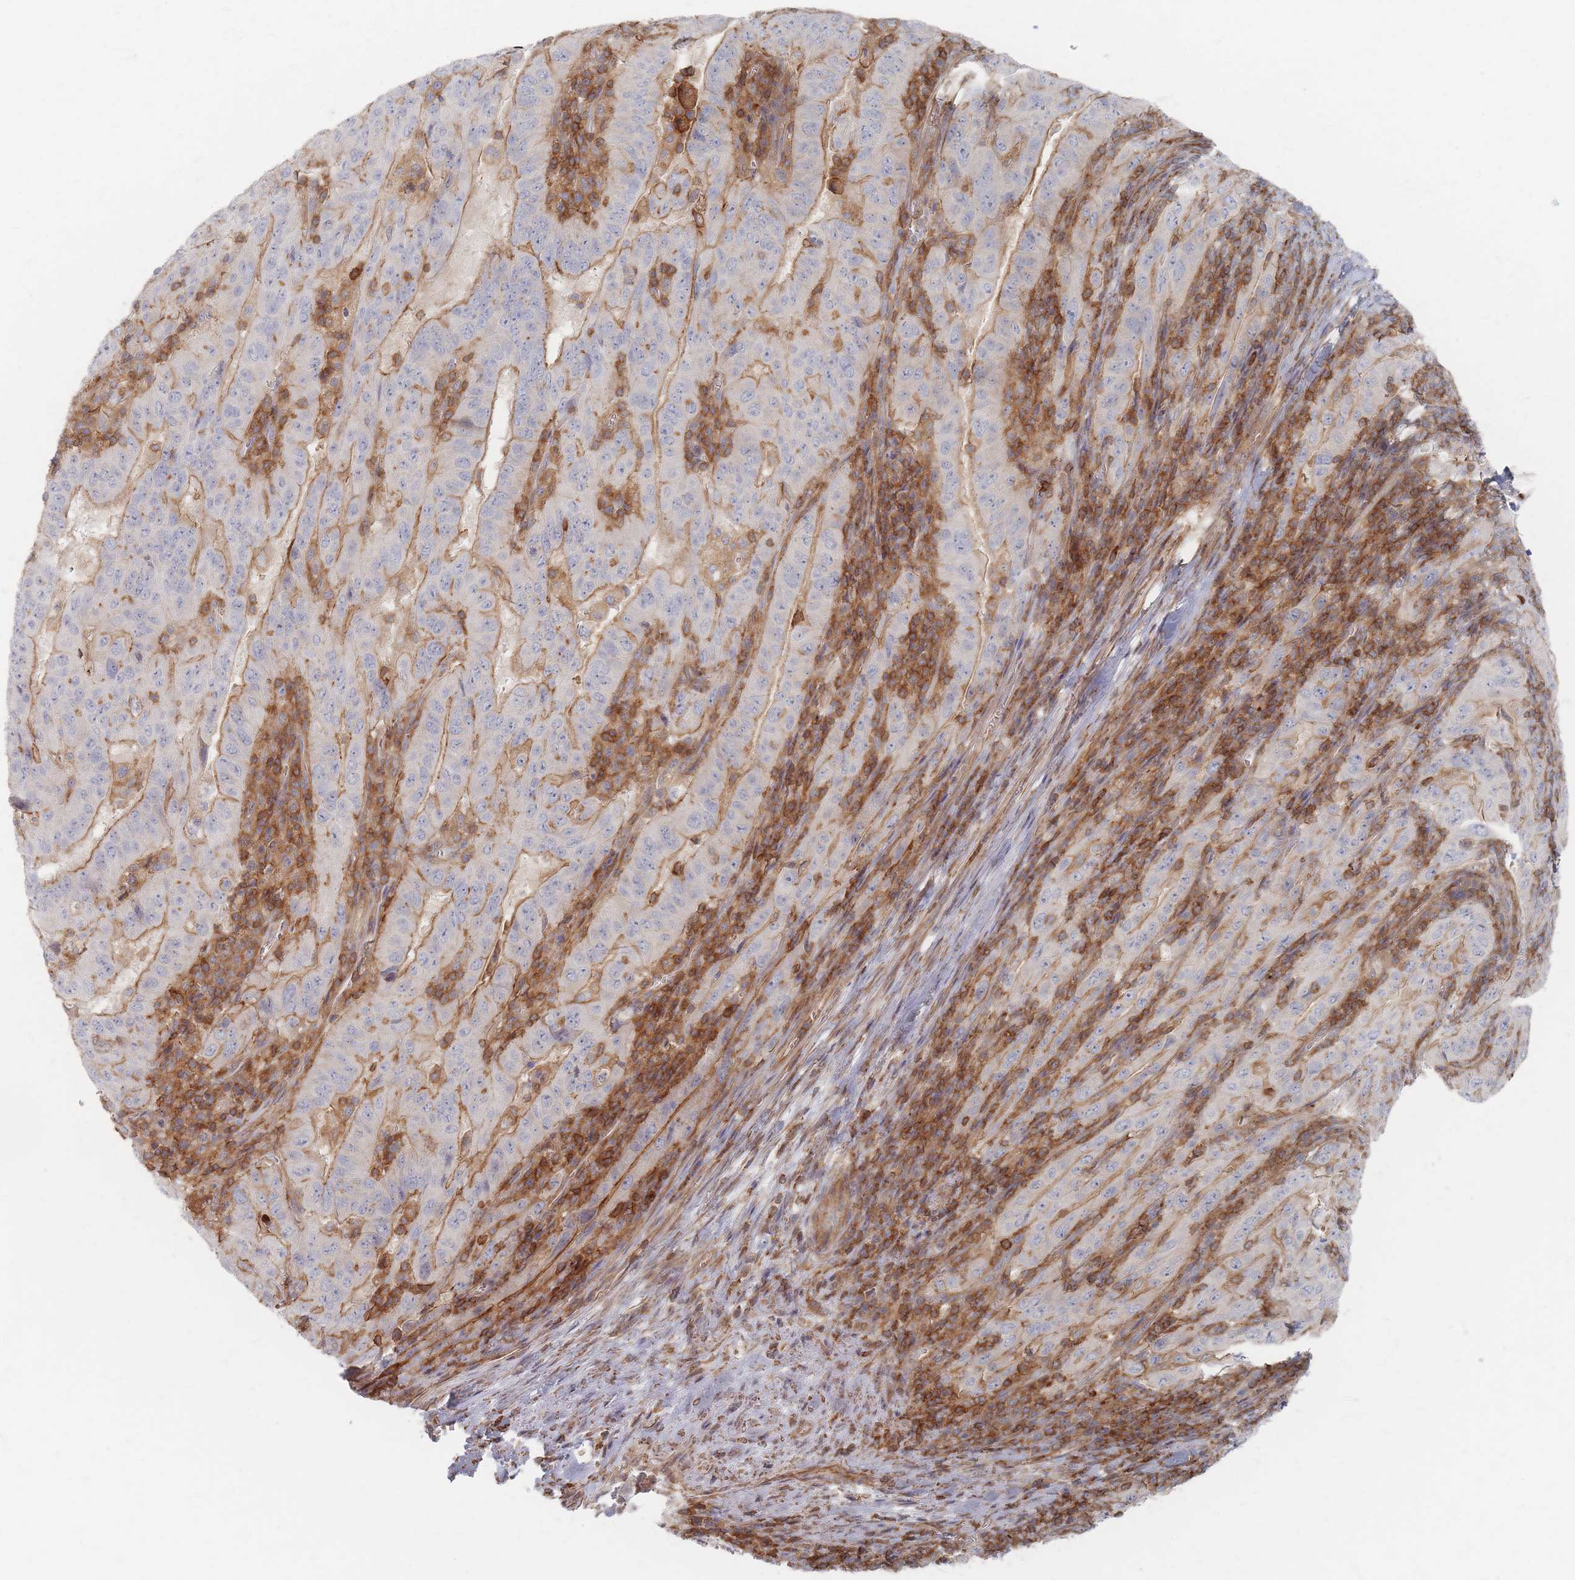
{"staining": {"intensity": "moderate", "quantity": "<25%", "location": "cytoplasmic/membranous"}, "tissue": "pancreatic cancer", "cell_type": "Tumor cells", "image_type": "cancer", "snomed": [{"axis": "morphology", "description": "Adenocarcinoma, NOS"}, {"axis": "topography", "description": "Pancreas"}], "caption": "This is an image of immunohistochemistry staining of pancreatic cancer, which shows moderate staining in the cytoplasmic/membranous of tumor cells.", "gene": "ZNF852", "patient": {"sex": "male", "age": 63}}